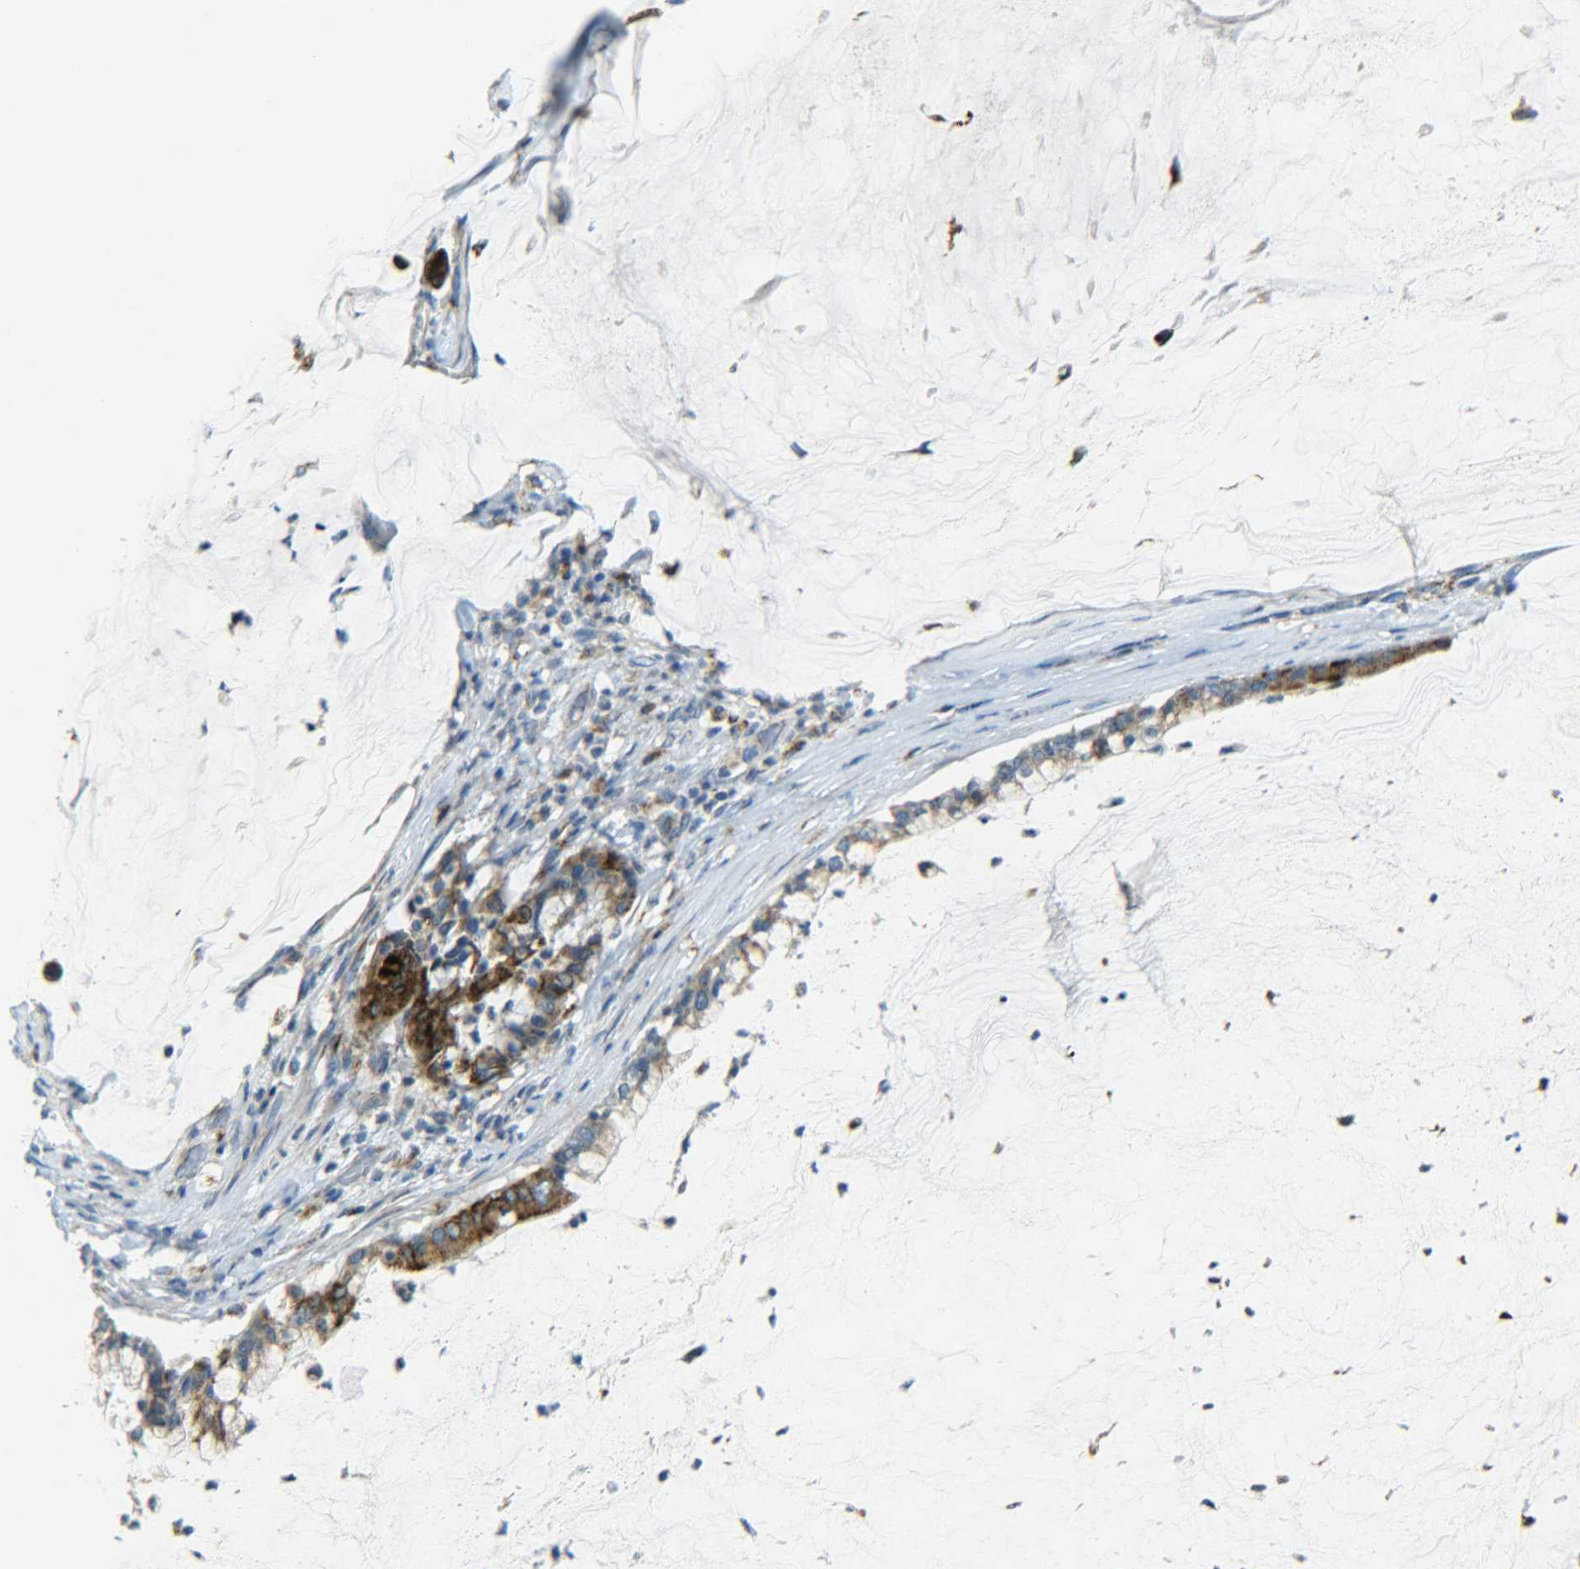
{"staining": {"intensity": "moderate", "quantity": ">75%", "location": "cytoplasmic/membranous"}, "tissue": "pancreatic cancer", "cell_type": "Tumor cells", "image_type": "cancer", "snomed": [{"axis": "morphology", "description": "Adenocarcinoma, NOS"}, {"axis": "topography", "description": "Pancreas"}], "caption": "Moderate cytoplasmic/membranous positivity for a protein is identified in about >75% of tumor cells of adenocarcinoma (pancreatic) using IHC.", "gene": "CYB5R1", "patient": {"sex": "male", "age": 41}}